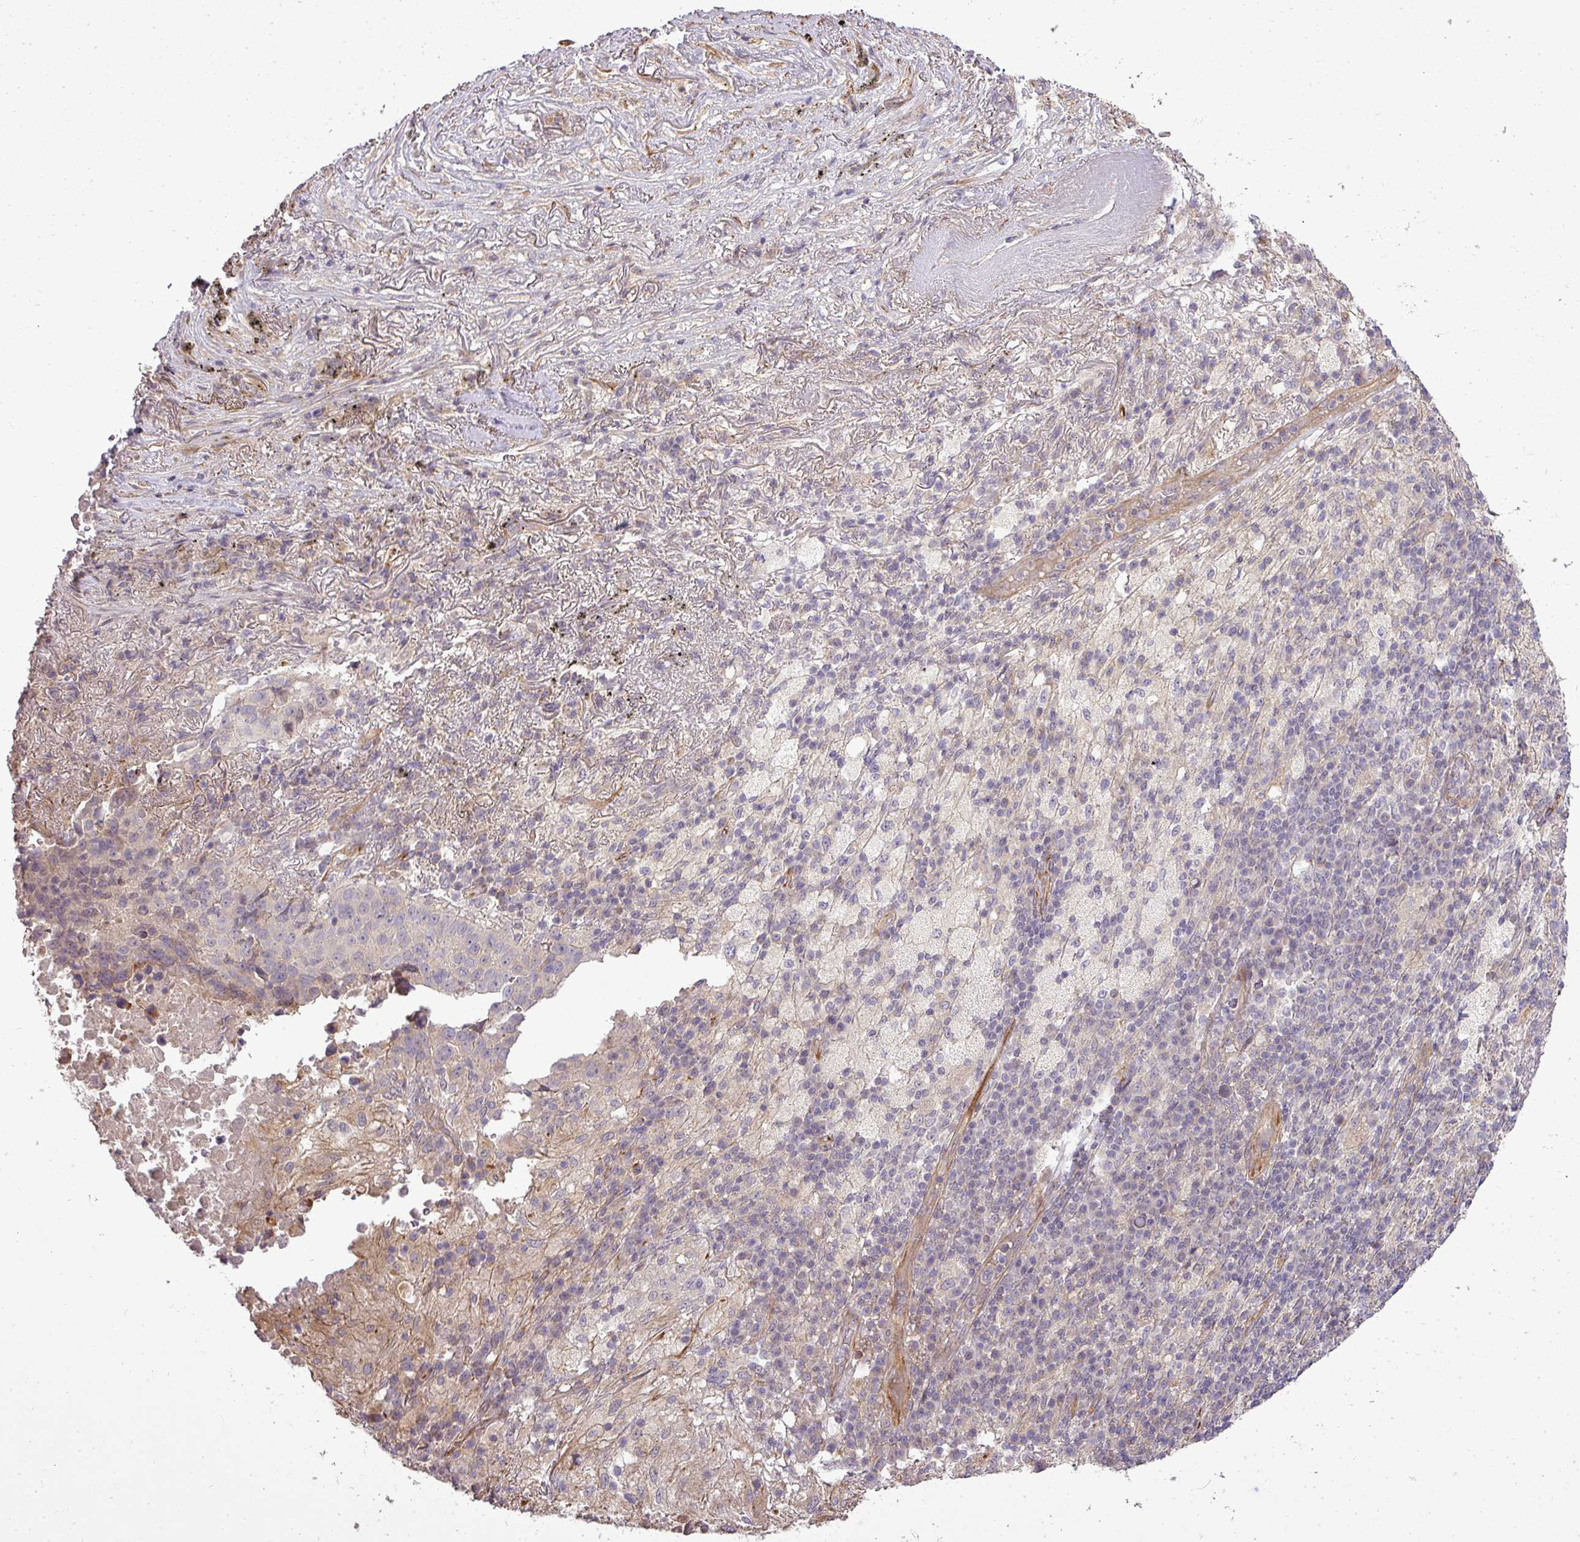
{"staining": {"intensity": "negative", "quantity": "none", "location": "none"}, "tissue": "lung cancer", "cell_type": "Tumor cells", "image_type": "cancer", "snomed": [{"axis": "morphology", "description": "Squamous cell carcinoma, NOS"}, {"axis": "topography", "description": "Lung"}], "caption": "DAB immunohistochemical staining of squamous cell carcinoma (lung) exhibits no significant positivity in tumor cells. The staining is performed using DAB brown chromogen with nuclei counter-stained in using hematoxylin.", "gene": "PDRG1", "patient": {"sex": "male", "age": 73}}